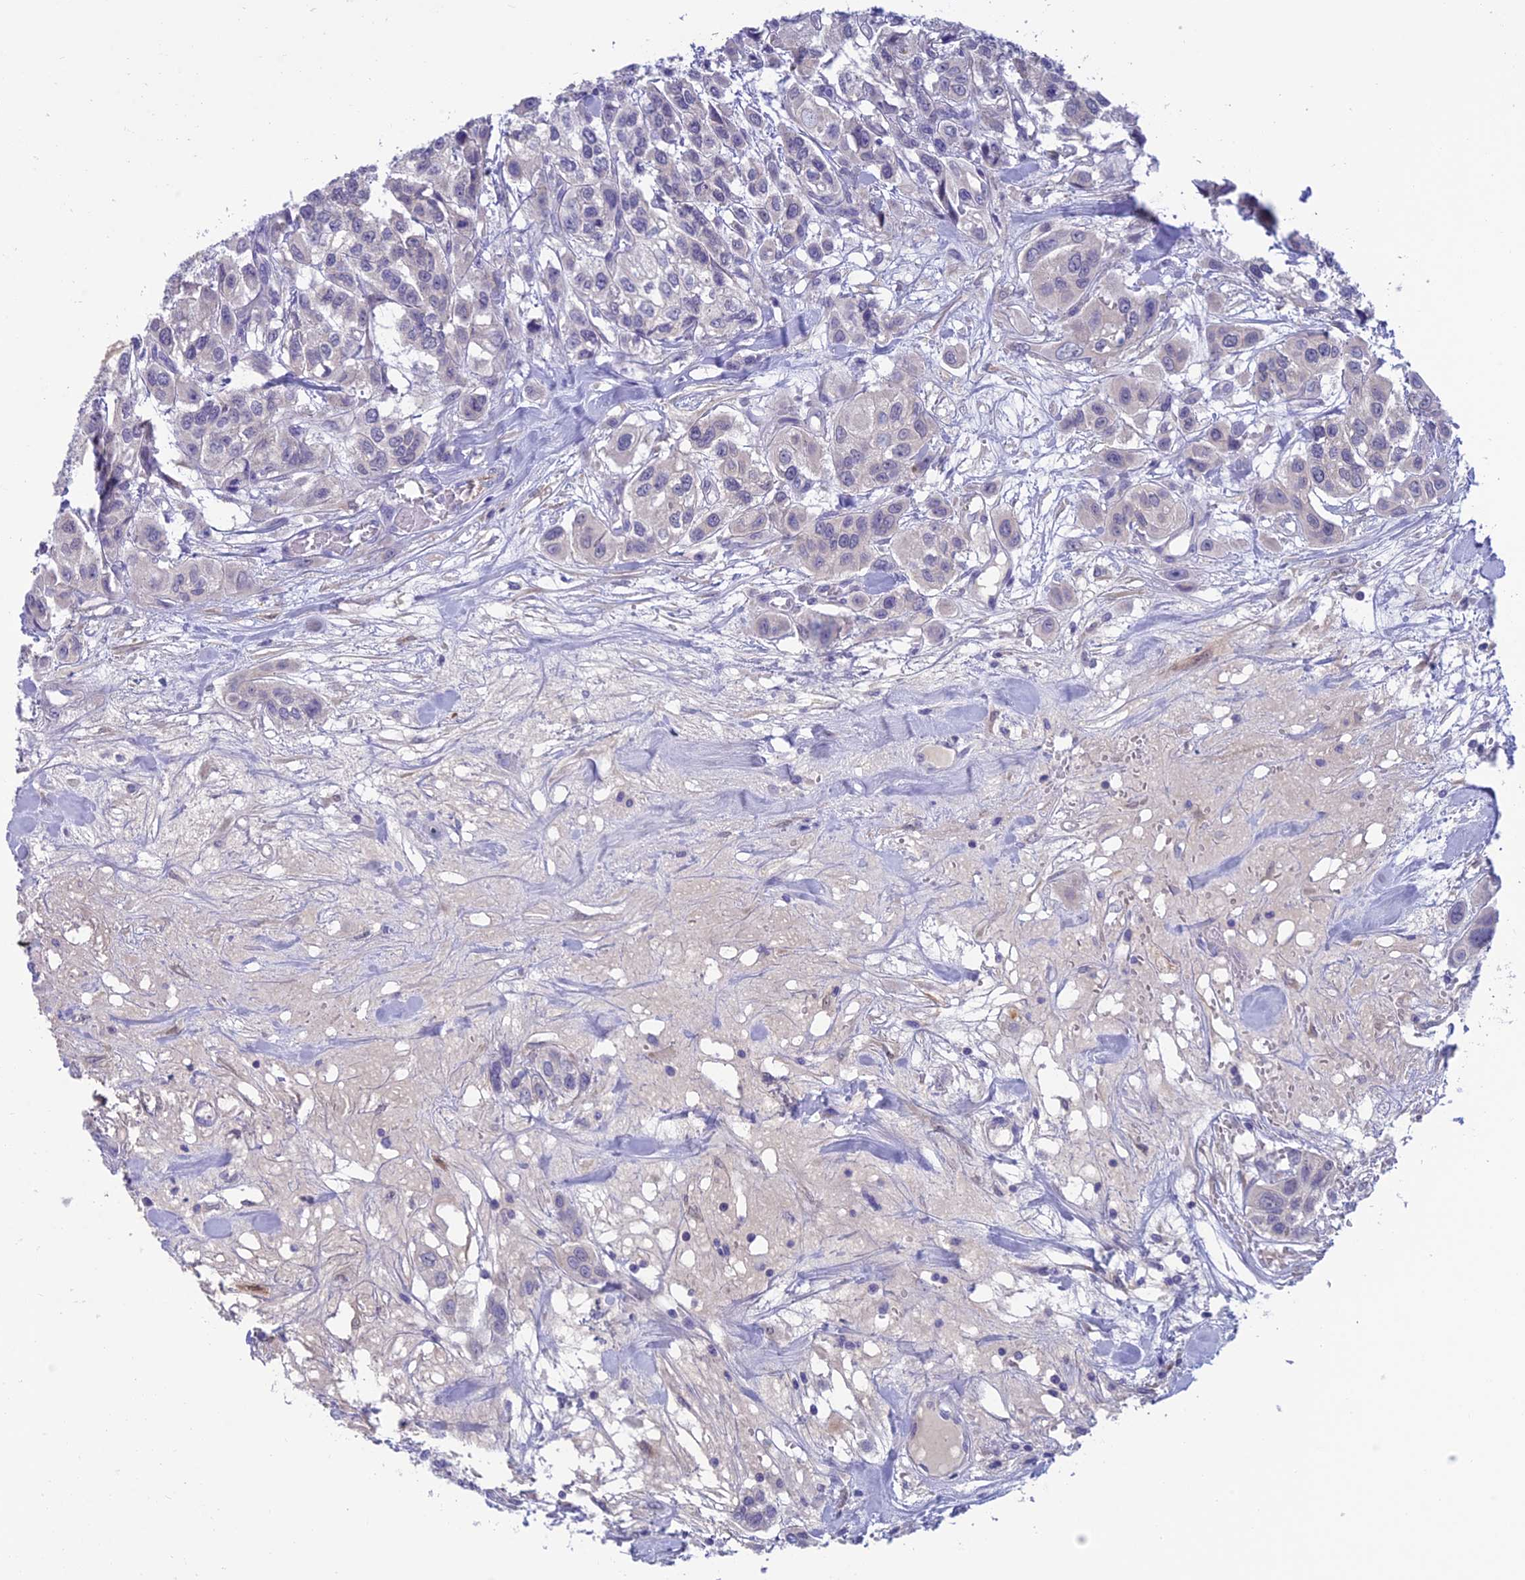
{"staining": {"intensity": "negative", "quantity": "none", "location": "none"}, "tissue": "urothelial cancer", "cell_type": "Tumor cells", "image_type": "cancer", "snomed": [{"axis": "morphology", "description": "Urothelial carcinoma, High grade"}, {"axis": "topography", "description": "Urinary bladder"}], "caption": "DAB (3,3'-diaminobenzidine) immunohistochemical staining of urothelial cancer displays no significant positivity in tumor cells.", "gene": "XPO7", "patient": {"sex": "male", "age": 67}}